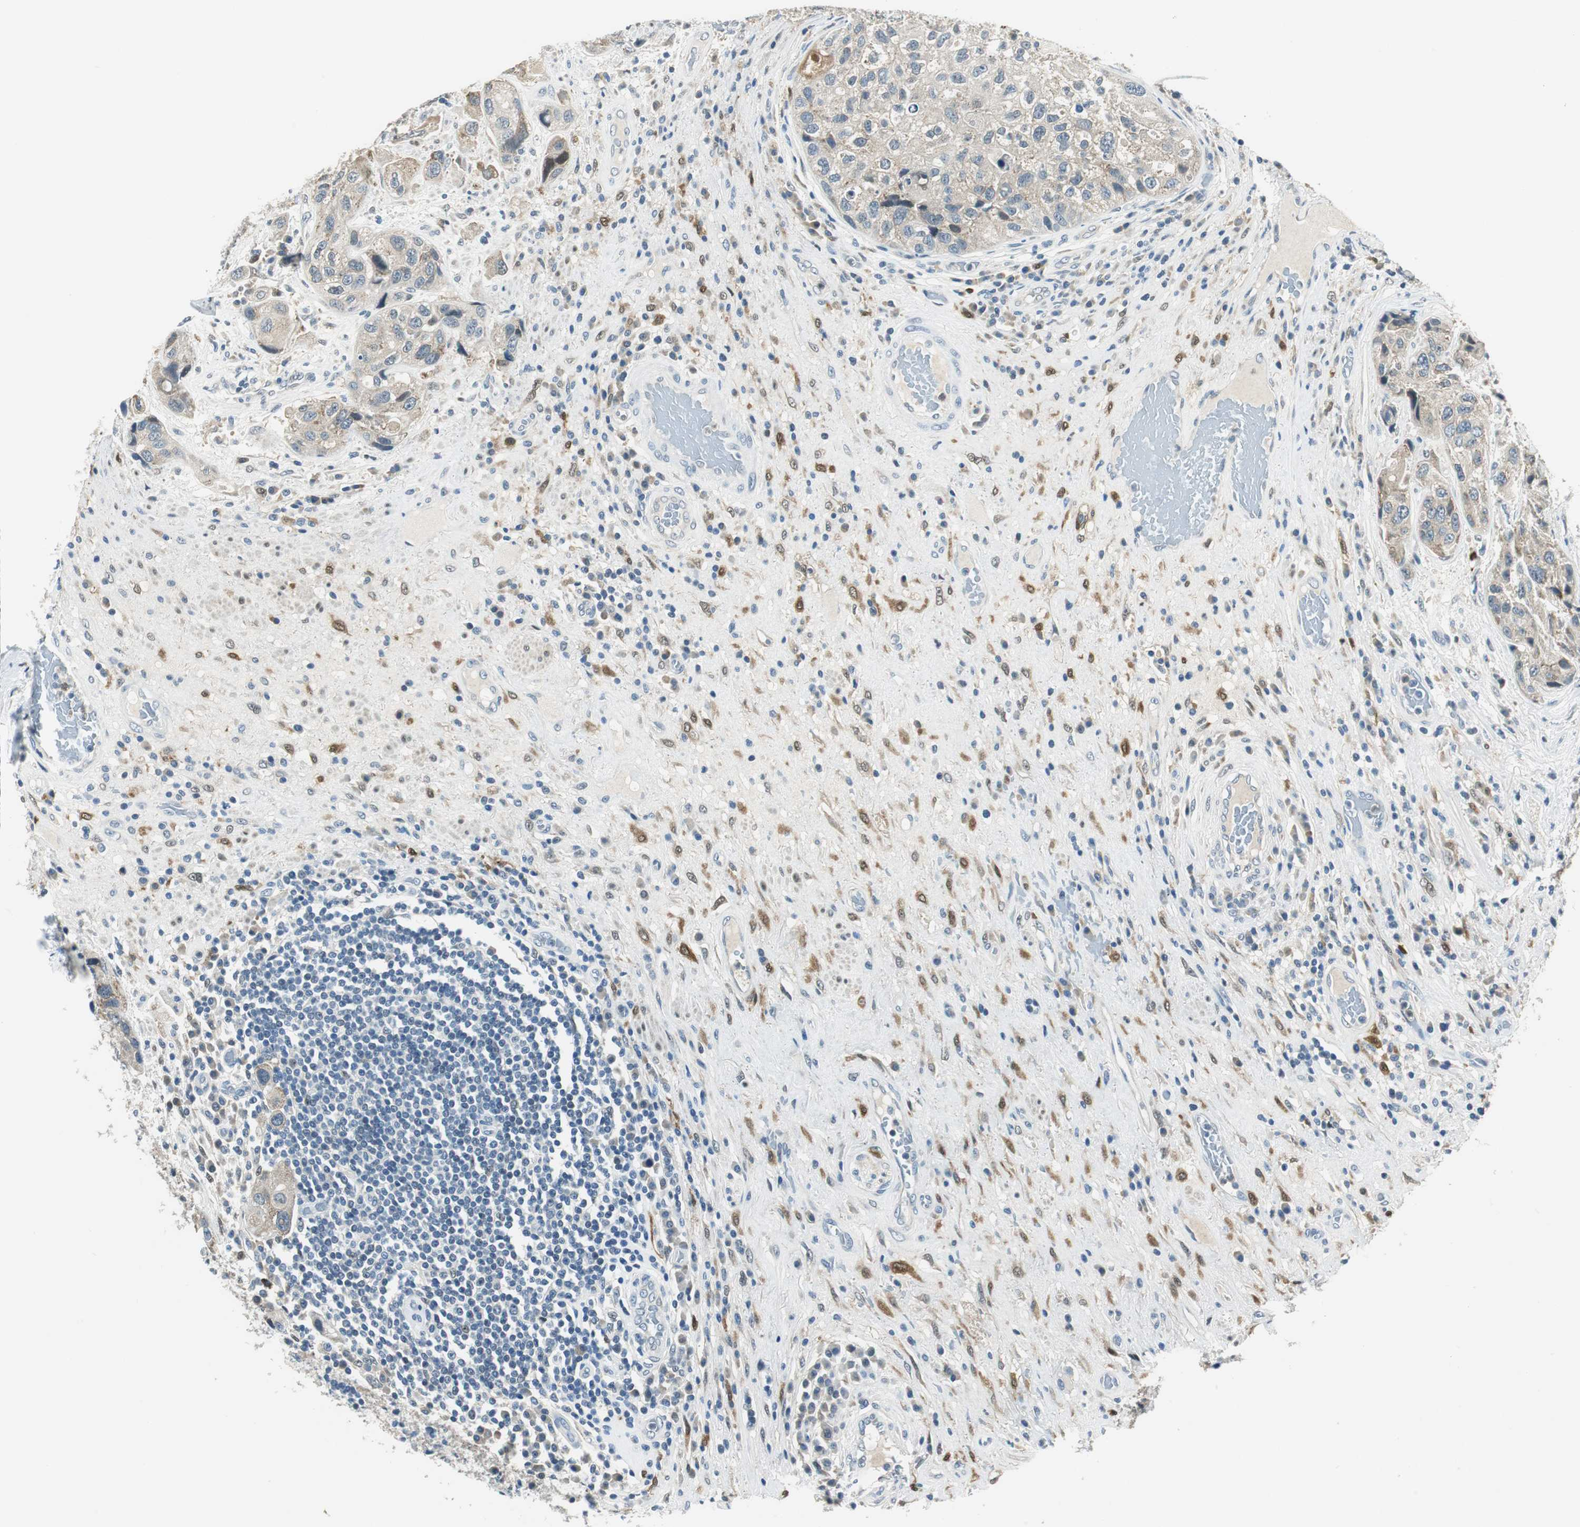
{"staining": {"intensity": "weak", "quantity": "25%-75%", "location": "cytoplasmic/membranous"}, "tissue": "urothelial cancer", "cell_type": "Tumor cells", "image_type": "cancer", "snomed": [{"axis": "morphology", "description": "Urothelial carcinoma, High grade"}, {"axis": "topography", "description": "Urinary bladder"}], "caption": "A micrograph of human urothelial cancer stained for a protein displays weak cytoplasmic/membranous brown staining in tumor cells. The protein is stained brown, and the nuclei are stained in blue (DAB IHC with brightfield microscopy, high magnification).", "gene": "ME1", "patient": {"sex": "female", "age": 64}}